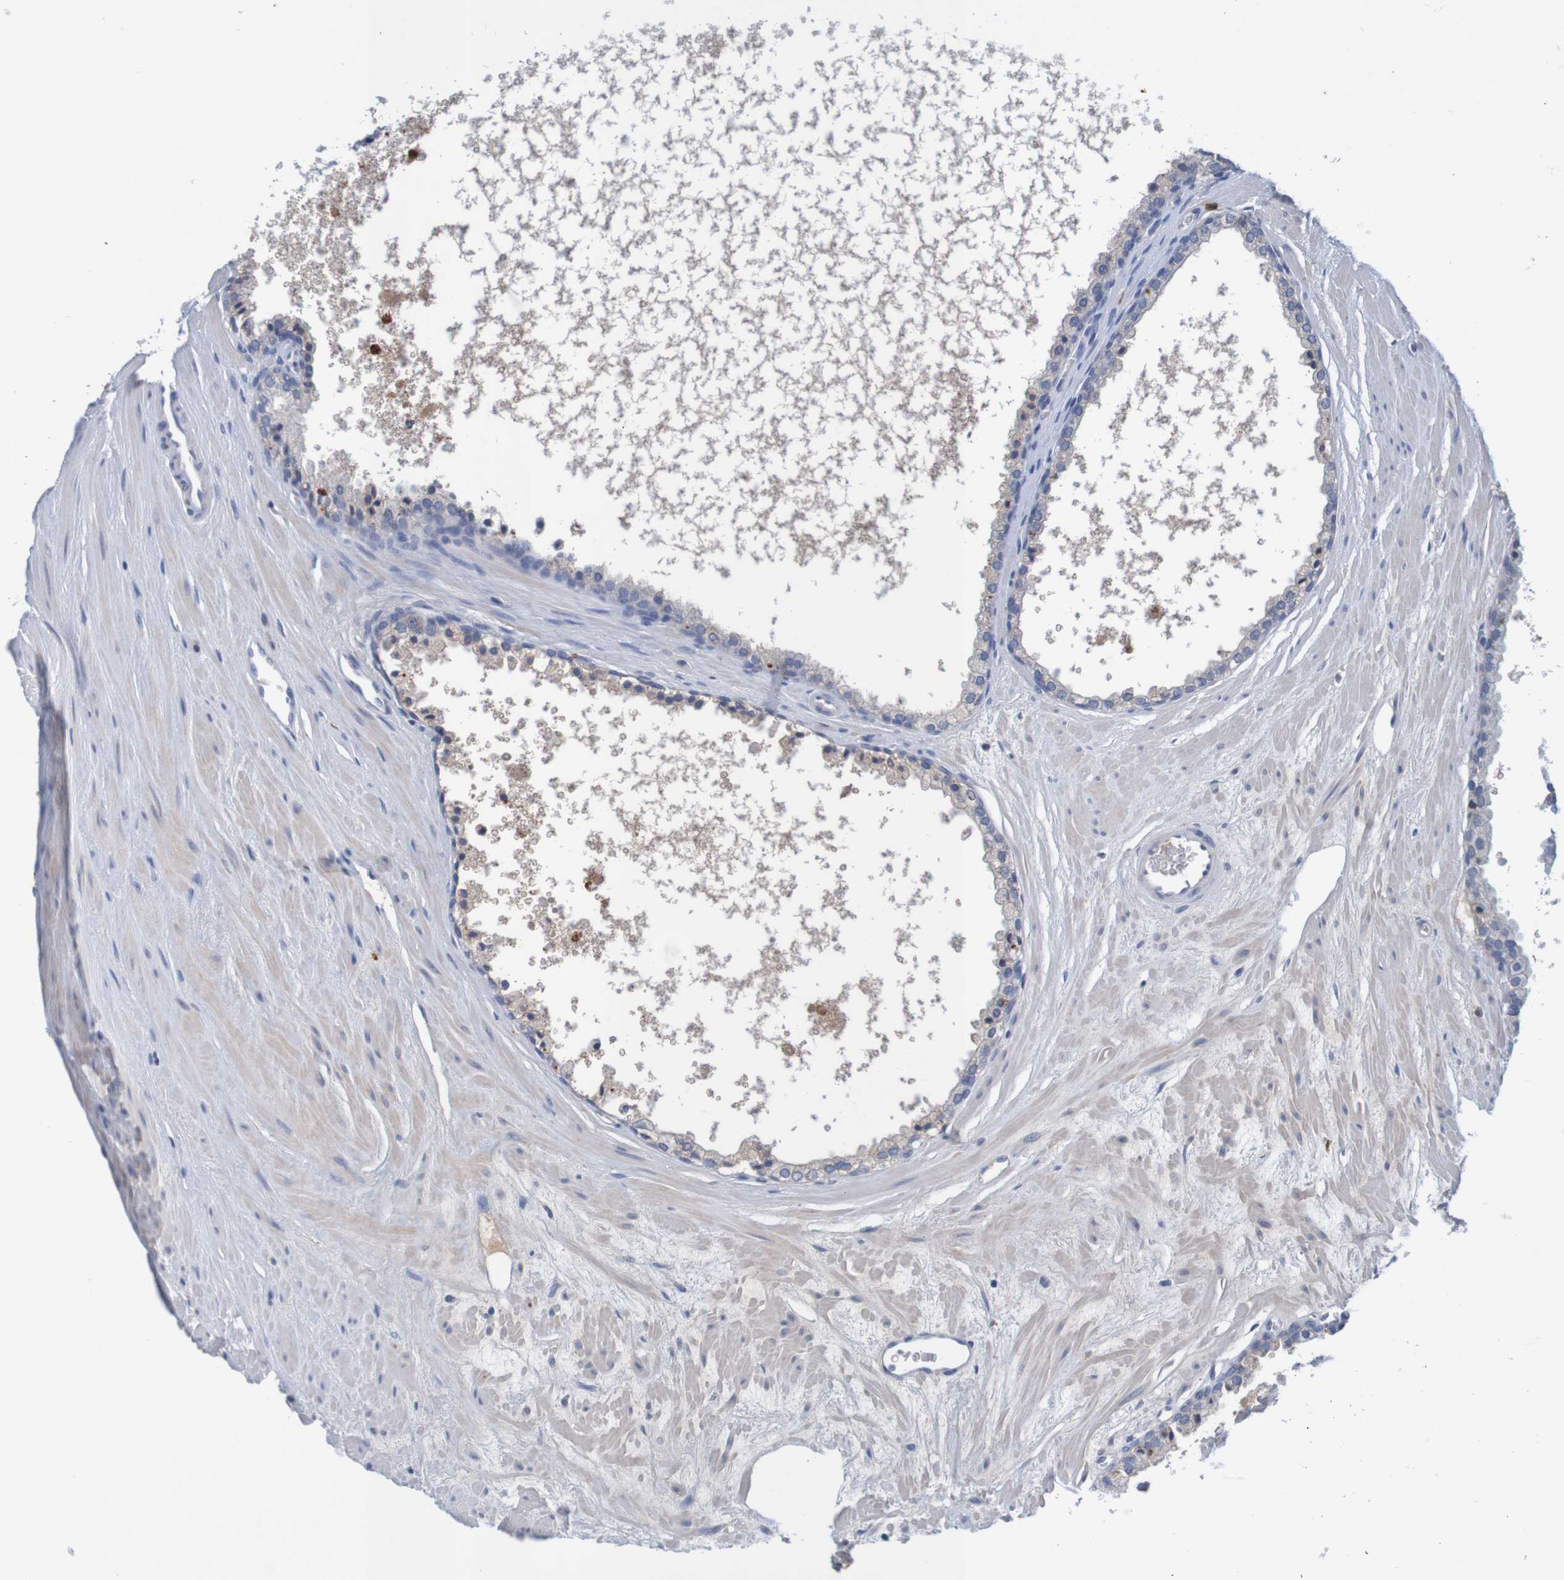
{"staining": {"intensity": "moderate", "quantity": "<25%", "location": "cytoplasmic/membranous"}, "tissue": "prostate cancer", "cell_type": "Tumor cells", "image_type": "cancer", "snomed": [{"axis": "morphology", "description": "Adenocarcinoma, High grade"}, {"axis": "topography", "description": "Prostate"}], "caption": "Brown immunohistochemical staining in prostate cancer reveals moderate cytoplasmic/membranous positivity in approximately <25% of tumor cells.", "gene": "LTA", "patient": {"sex": "male", "age": 65}}